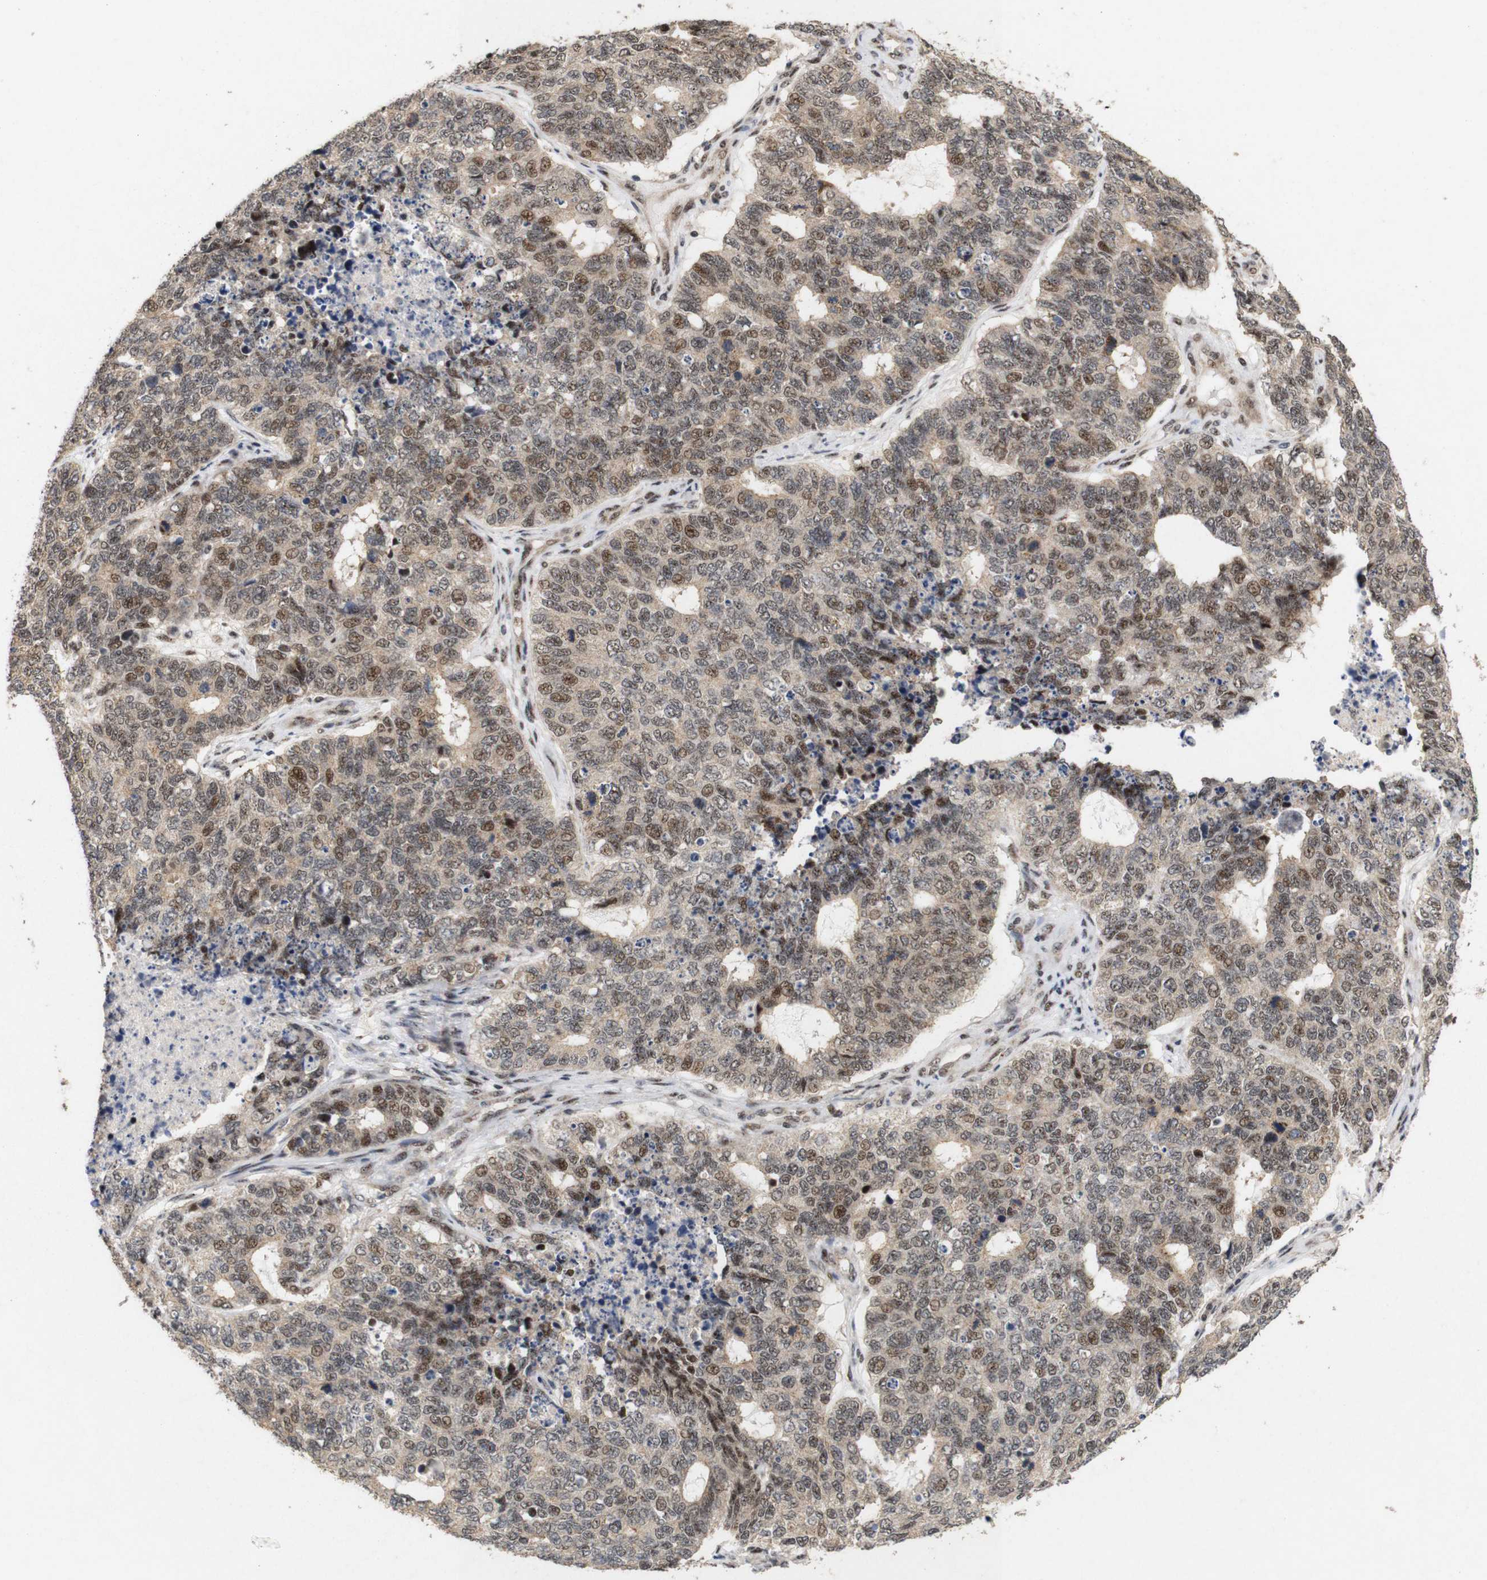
{"staining": {"intensity": "moderate", "quantity": ">75%", "location": "cytoplasmic/membranous,nuclear"}, "tissue": "cervical cancer", "cell_type": "Tumor cells", "image_type": "cancer", "snomed": [{"axis": "morphology", "description": "Squamous cell carcinoma, NOS"}, {"axis": "topography", "description": "Cervix"}], "caption": "Protein staining reveals moderate cytoplasmic/membranous and nuclear positivity in about >75% of tumor cells in cervical cancer.", "gene": "PYM1", "patient": {"sex": "female", "age": 63}}